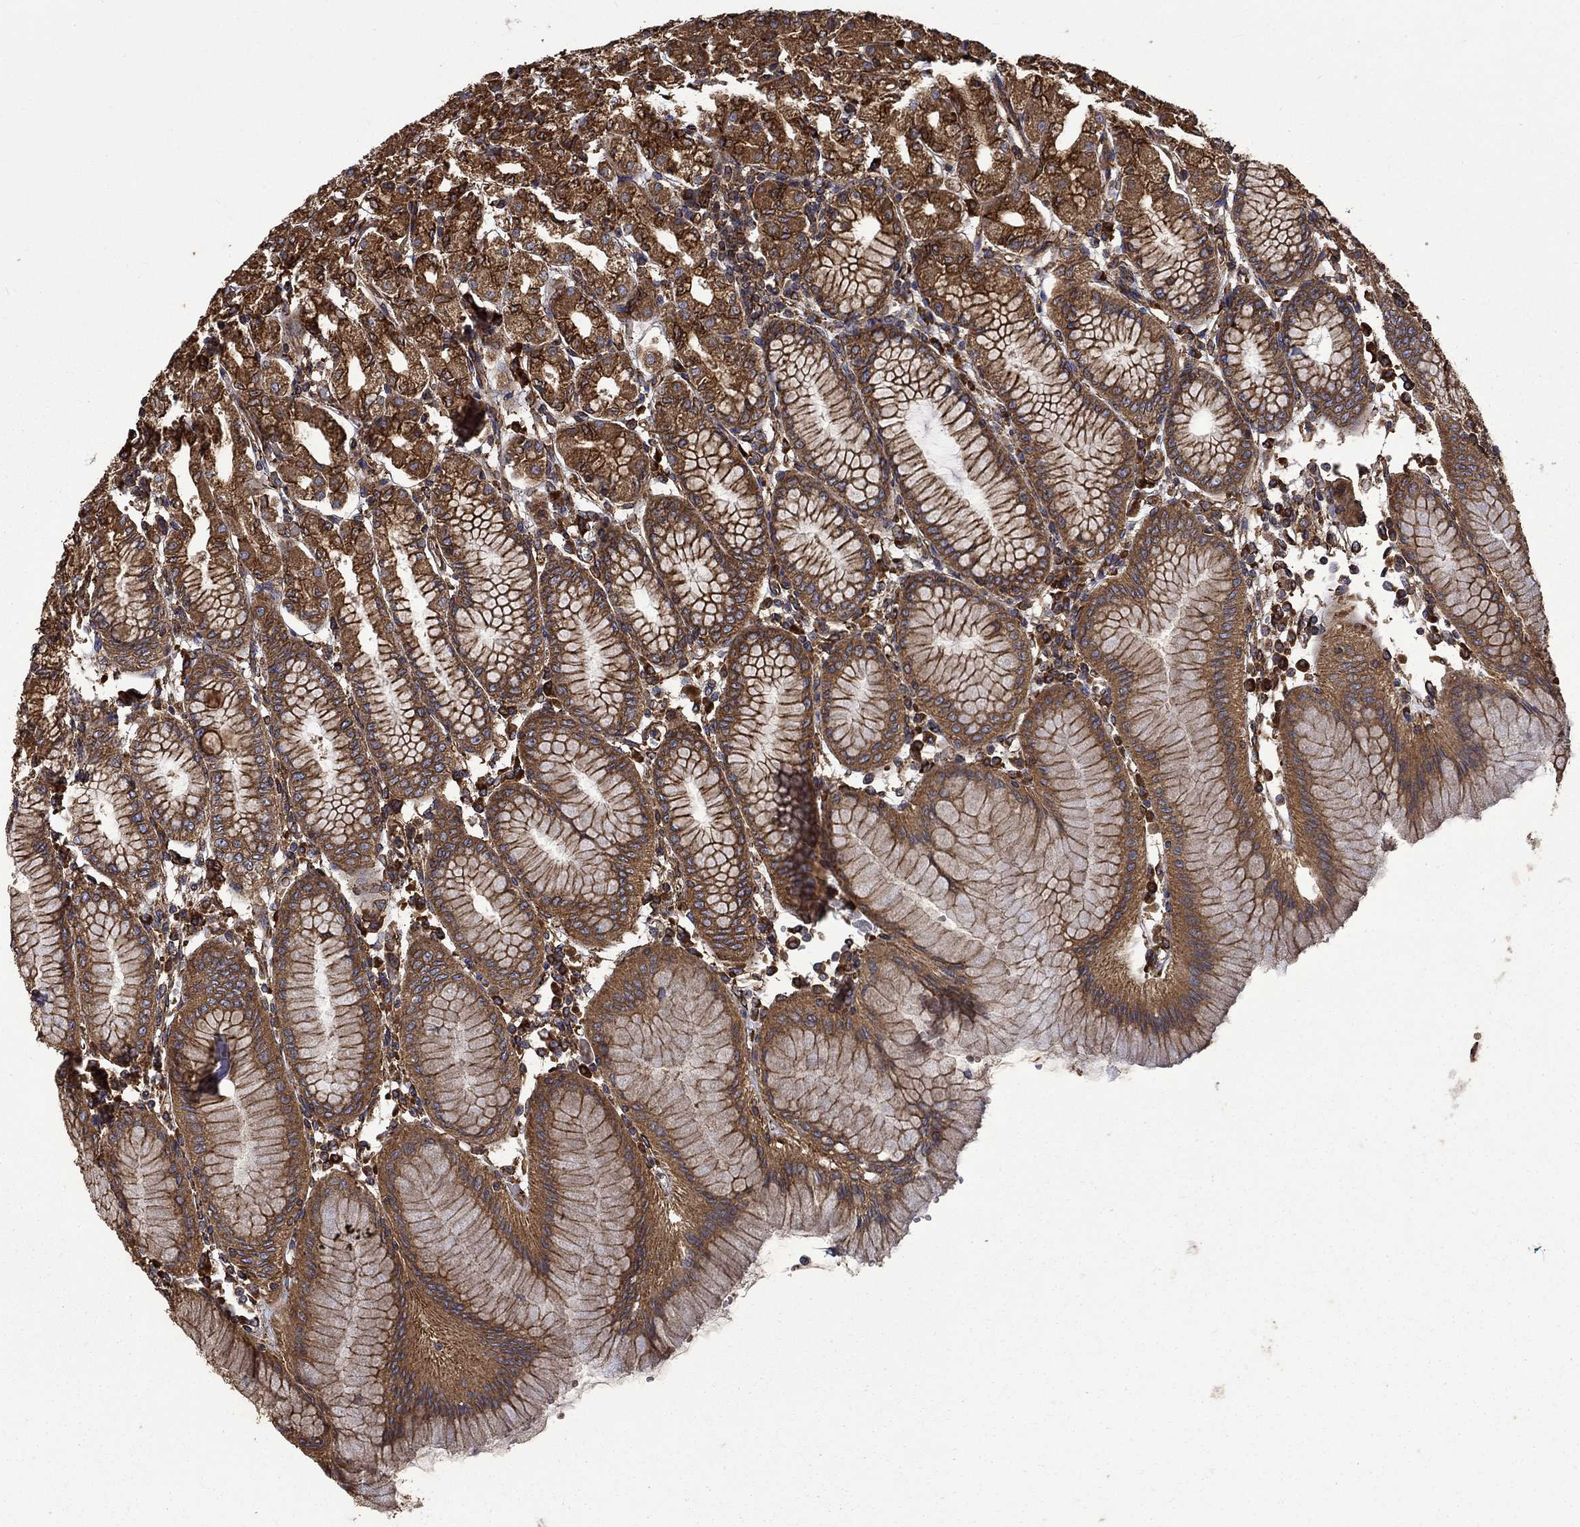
{"staining": {"intensity": "moderate", "quantity": ">75%", "location": "cytoplasmic/membranous"}, "tissue": "stomach", "cell_type": "Glandular cells", "image_type": "normal", "snomed": [{"axis": "morphology", "description": "Normal tissue, NOS"}, {"axis": "topography", "description": "Skeletal muscle"}, {"axis": "topography", "description": "Stomach"}], "caption": "Stomach stained with a brown dye shows moderate cytoplasmic/membranous positive positivity in approximately >75% of glandular cells.", "gene": "CUTC", "patient": {"sex": "female", "age": 57}}